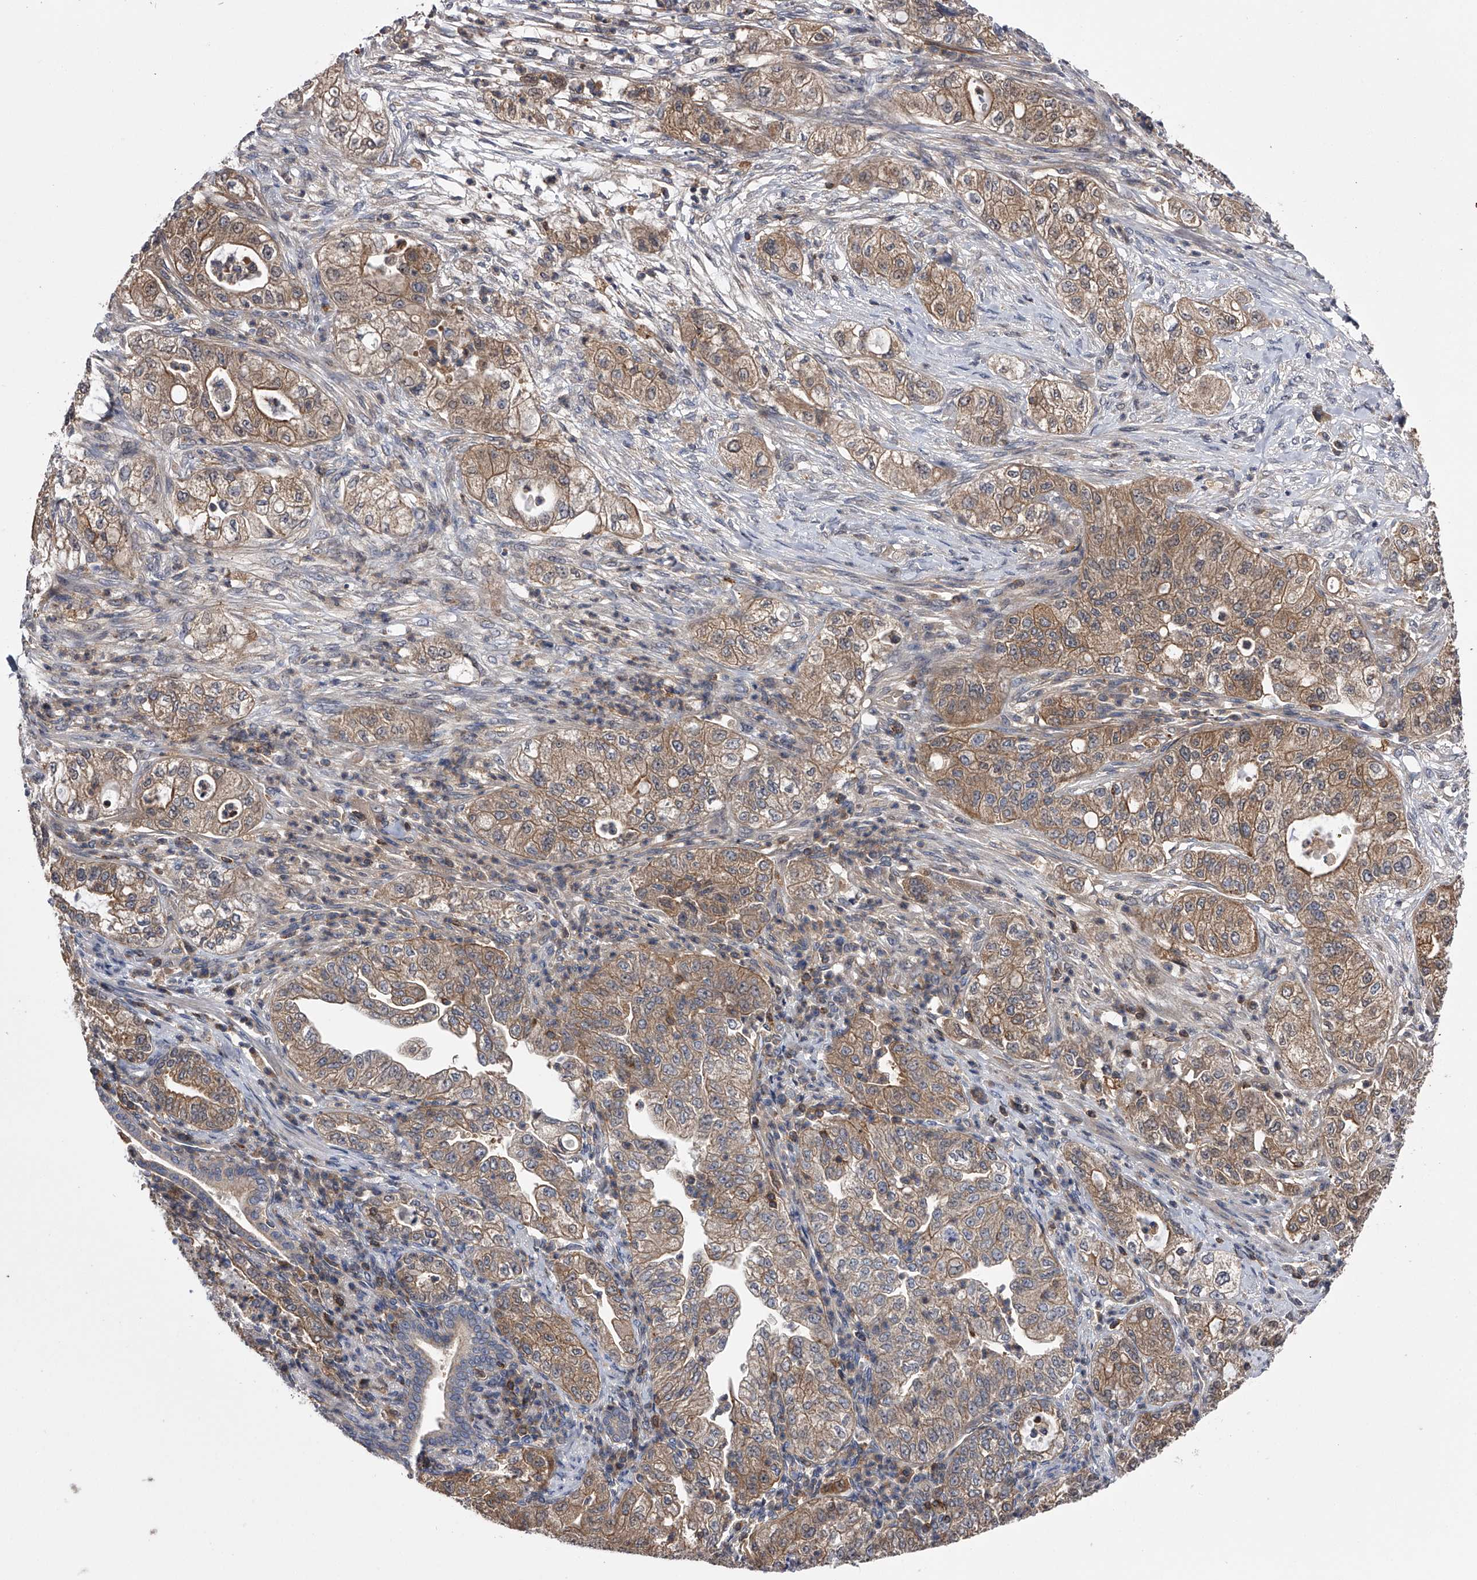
{"staining": {"intensity": "moderate", "quantity": ">75%", "location": "cytoplasmic/membranous"}, "tissue": "pancreatic cancer", "cell_type": "Tumor cells", "image_type": "cancer", "snomed": [{"axis": "morphology", "description": "Adenocarcinoma, NOS"}, {"axis": "topography", "description": "Pancreas"}], "caption": "Immunohistochemistry (IHC) histopathology image of neoplastic tissue: pancreatic cancer (adenocarcinoma) stained using immunohistochemistry (IHC) displays medium levels of moderate protein expression localized specifically in the cytoplasmic/membranous of tumor cells, appearing as a cytoplasmic/membranous brown color.", "gene": "PAN3", "patient": {"sex": "female", "age": 78}}